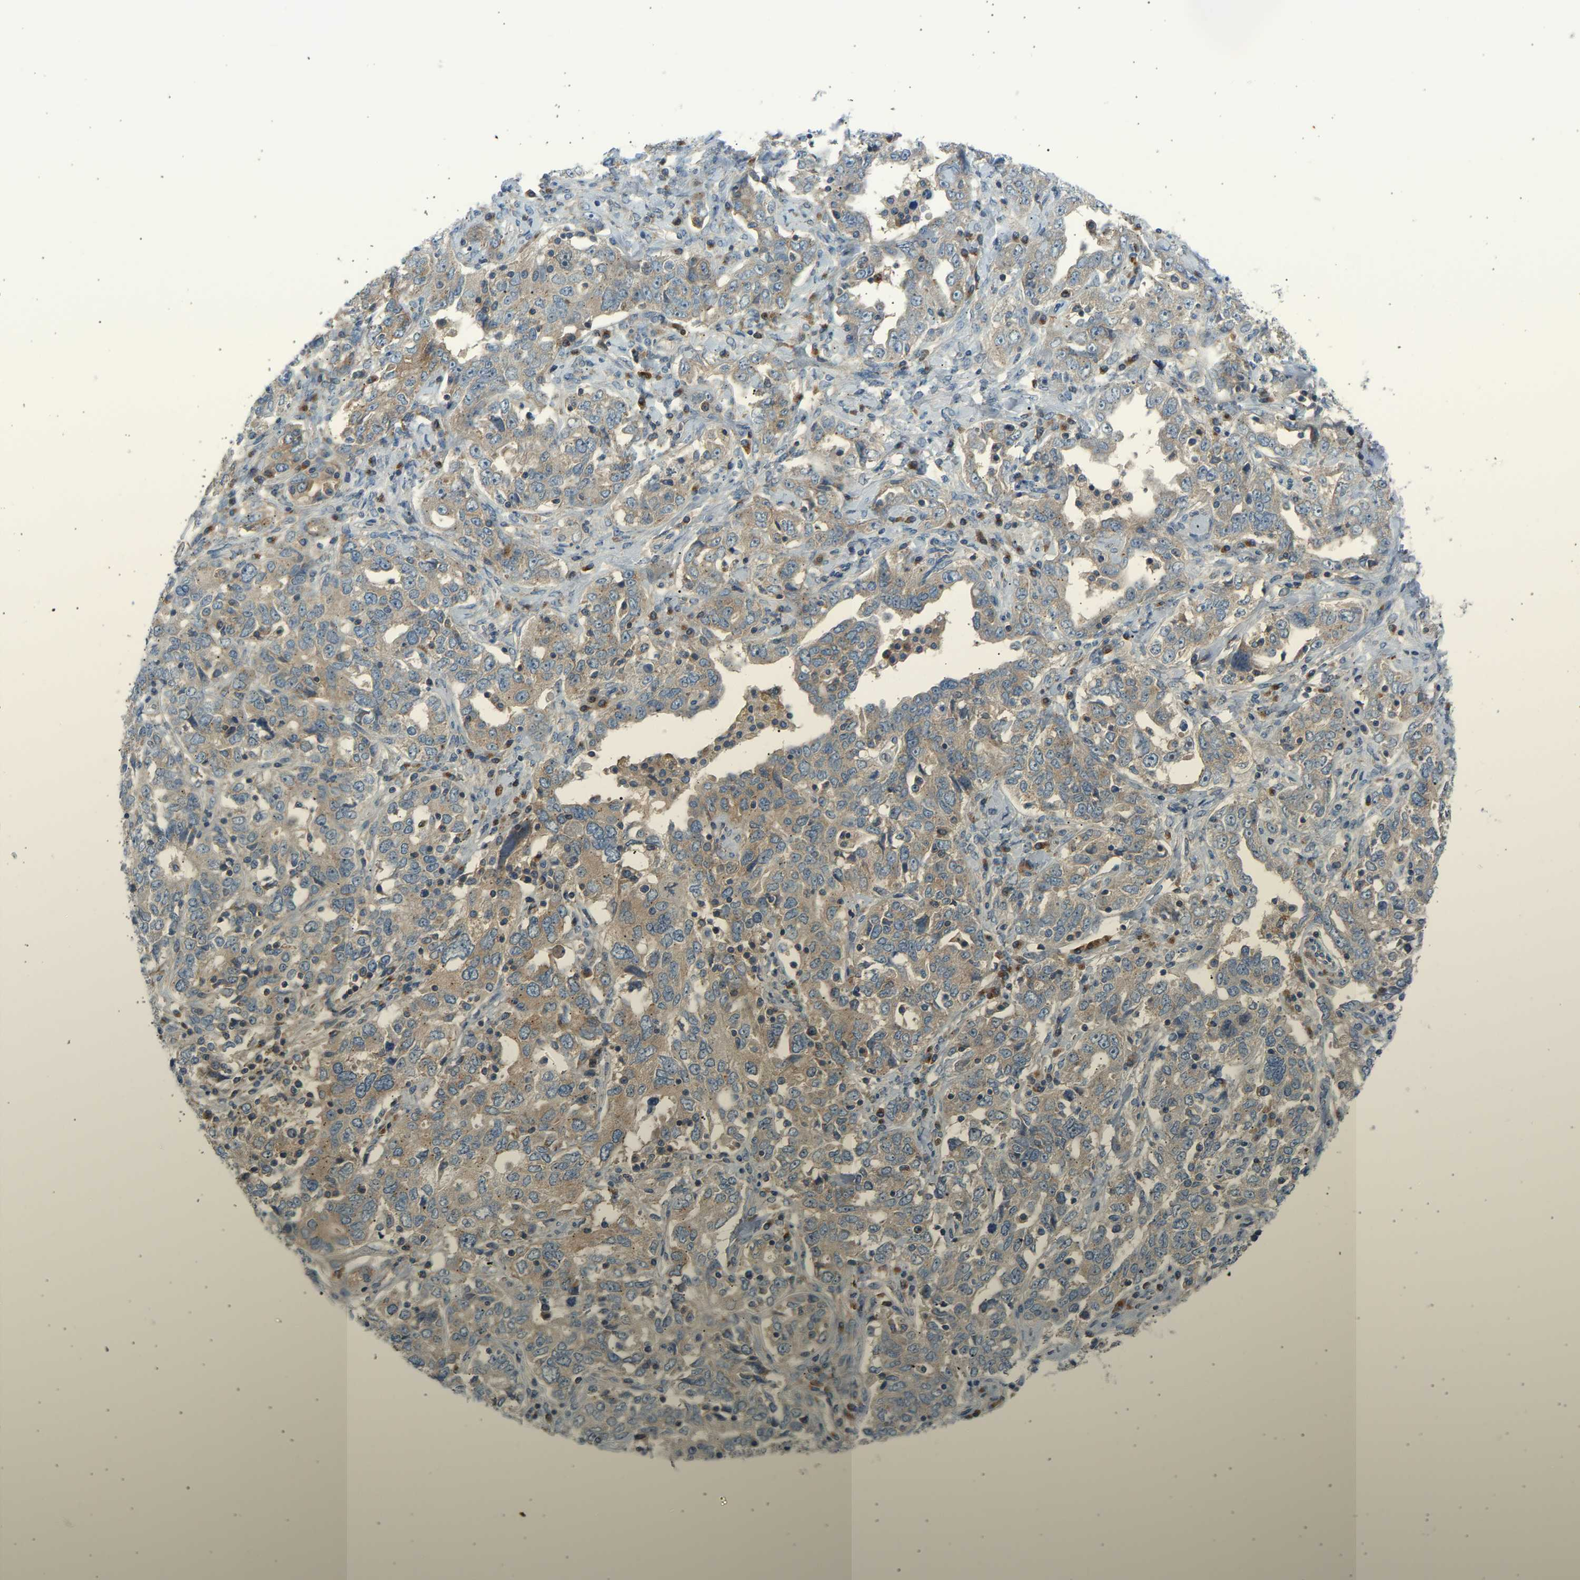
{"staining": {"intensity": "weak", "quantity": ">75%", "location": "cytoplasmic/membranous"}, "tissue": "ovarian cancer", "cell_type": "Tumor cells", "image_type": "cancer", "snomed": [{"axis": "morphology", "description": "Carcinoma, endometroid"}, {"axis": "topography", "description": "Ovary"}], "caption": "A brown stain highlights weak cytoplasmic/membranous positivity of a protein in human ovarian endometroid carcinoma tumor cells.", "gene": "TRIM50", "patient": {"sex": "female", "age": 62}}